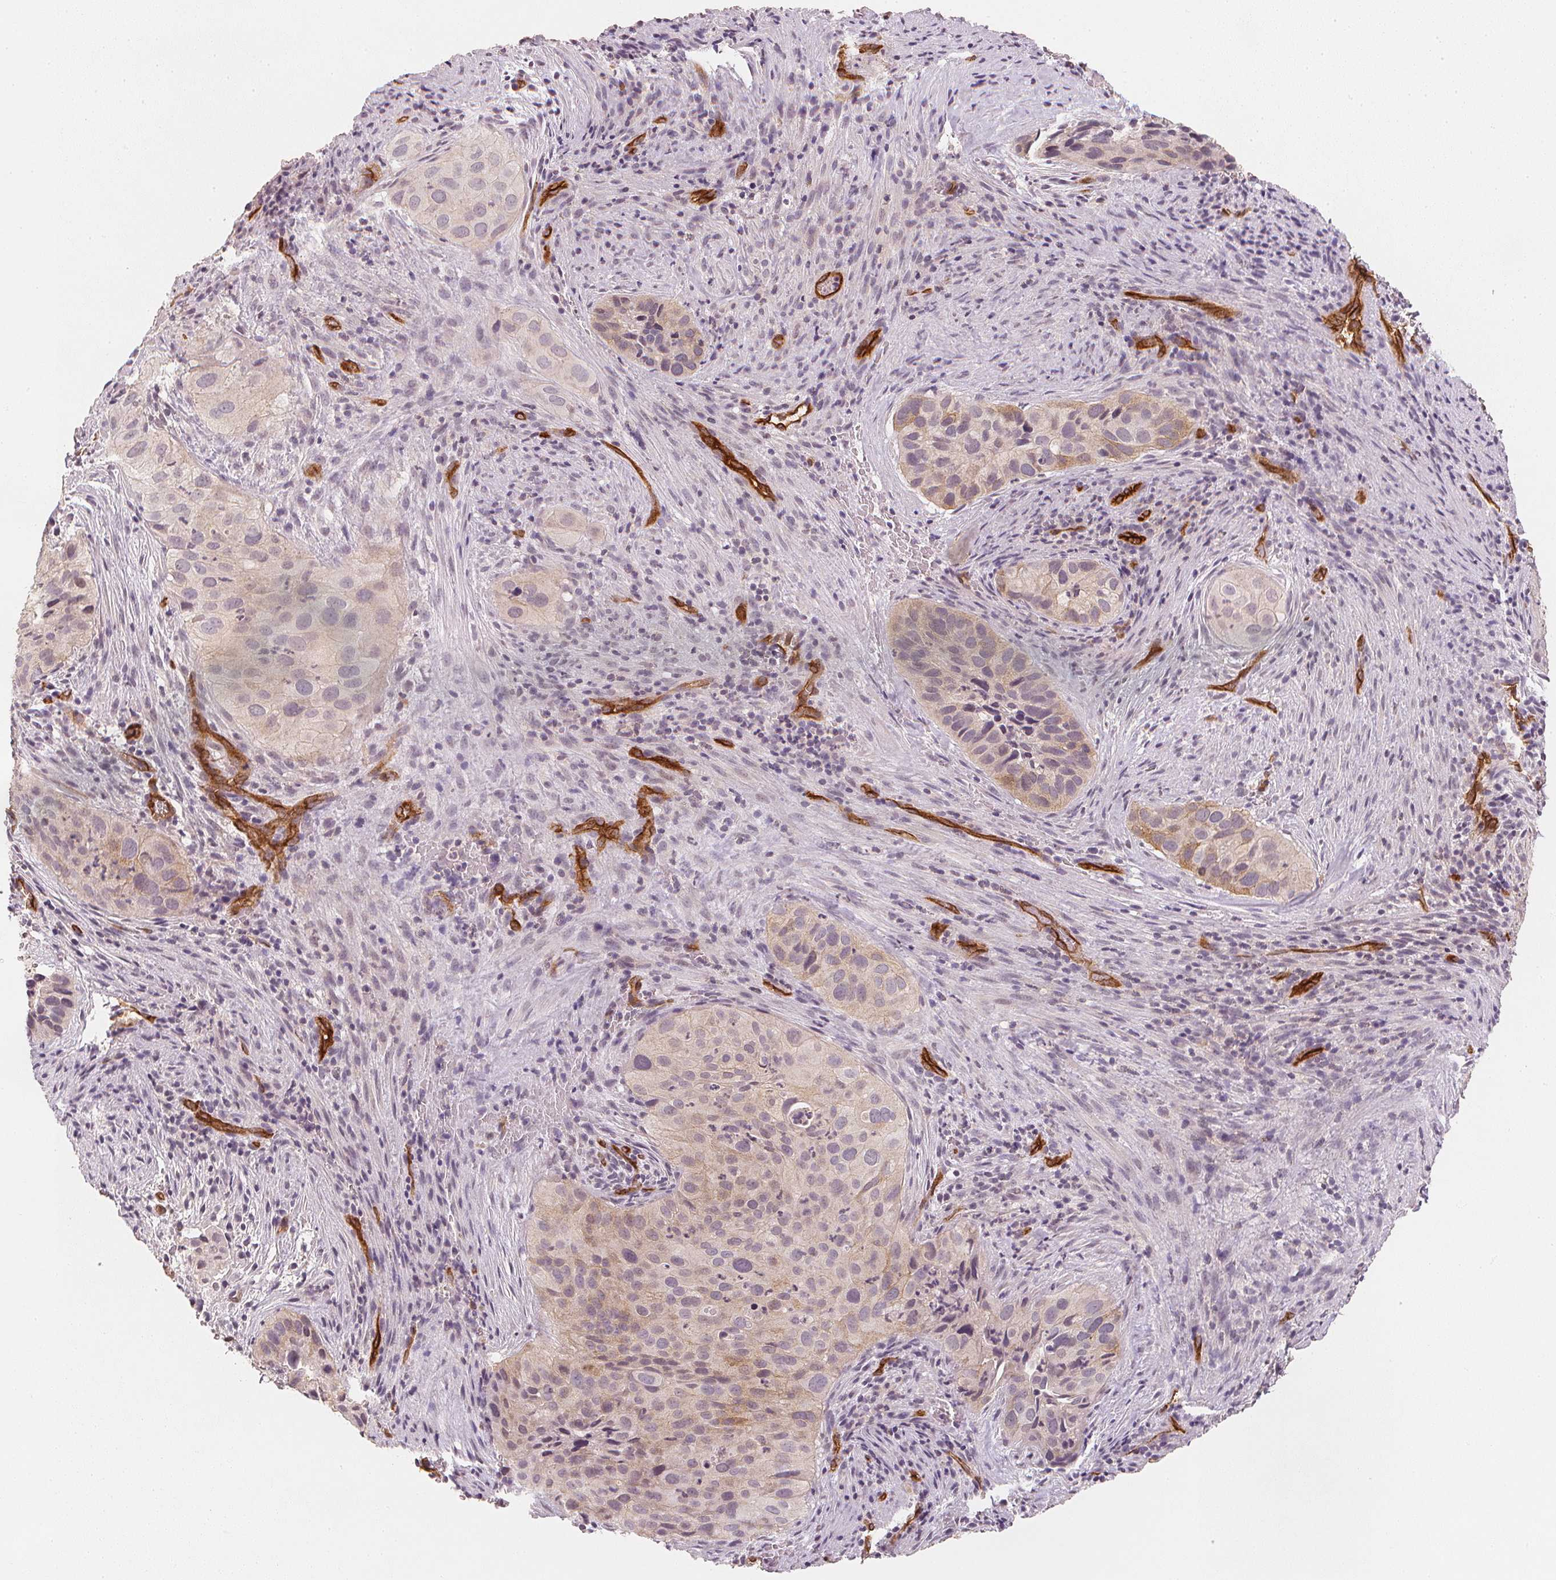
{"staining": {"intensity": "weak", "quantity": "<25%", "location": "cytoplasmic/membranous"}, "tissue": "cervical cancer", "cell_type": "Tumor cells", "image_type": "cancer", "snomed": [{"axis": "morphology", "description": "Squamous cell carcinoma, NOS"}, {"axis": "topography", "description": "Cervix"}], "caption": "An IHC micrograph of cervical cancer (squamous cell carcinoma) is shown. There is no staining in tumor cells of cervical cancer (squamous cell carcinoma).", "gene": "CIB1", "patient": {"sex": "female", "age": 38}}